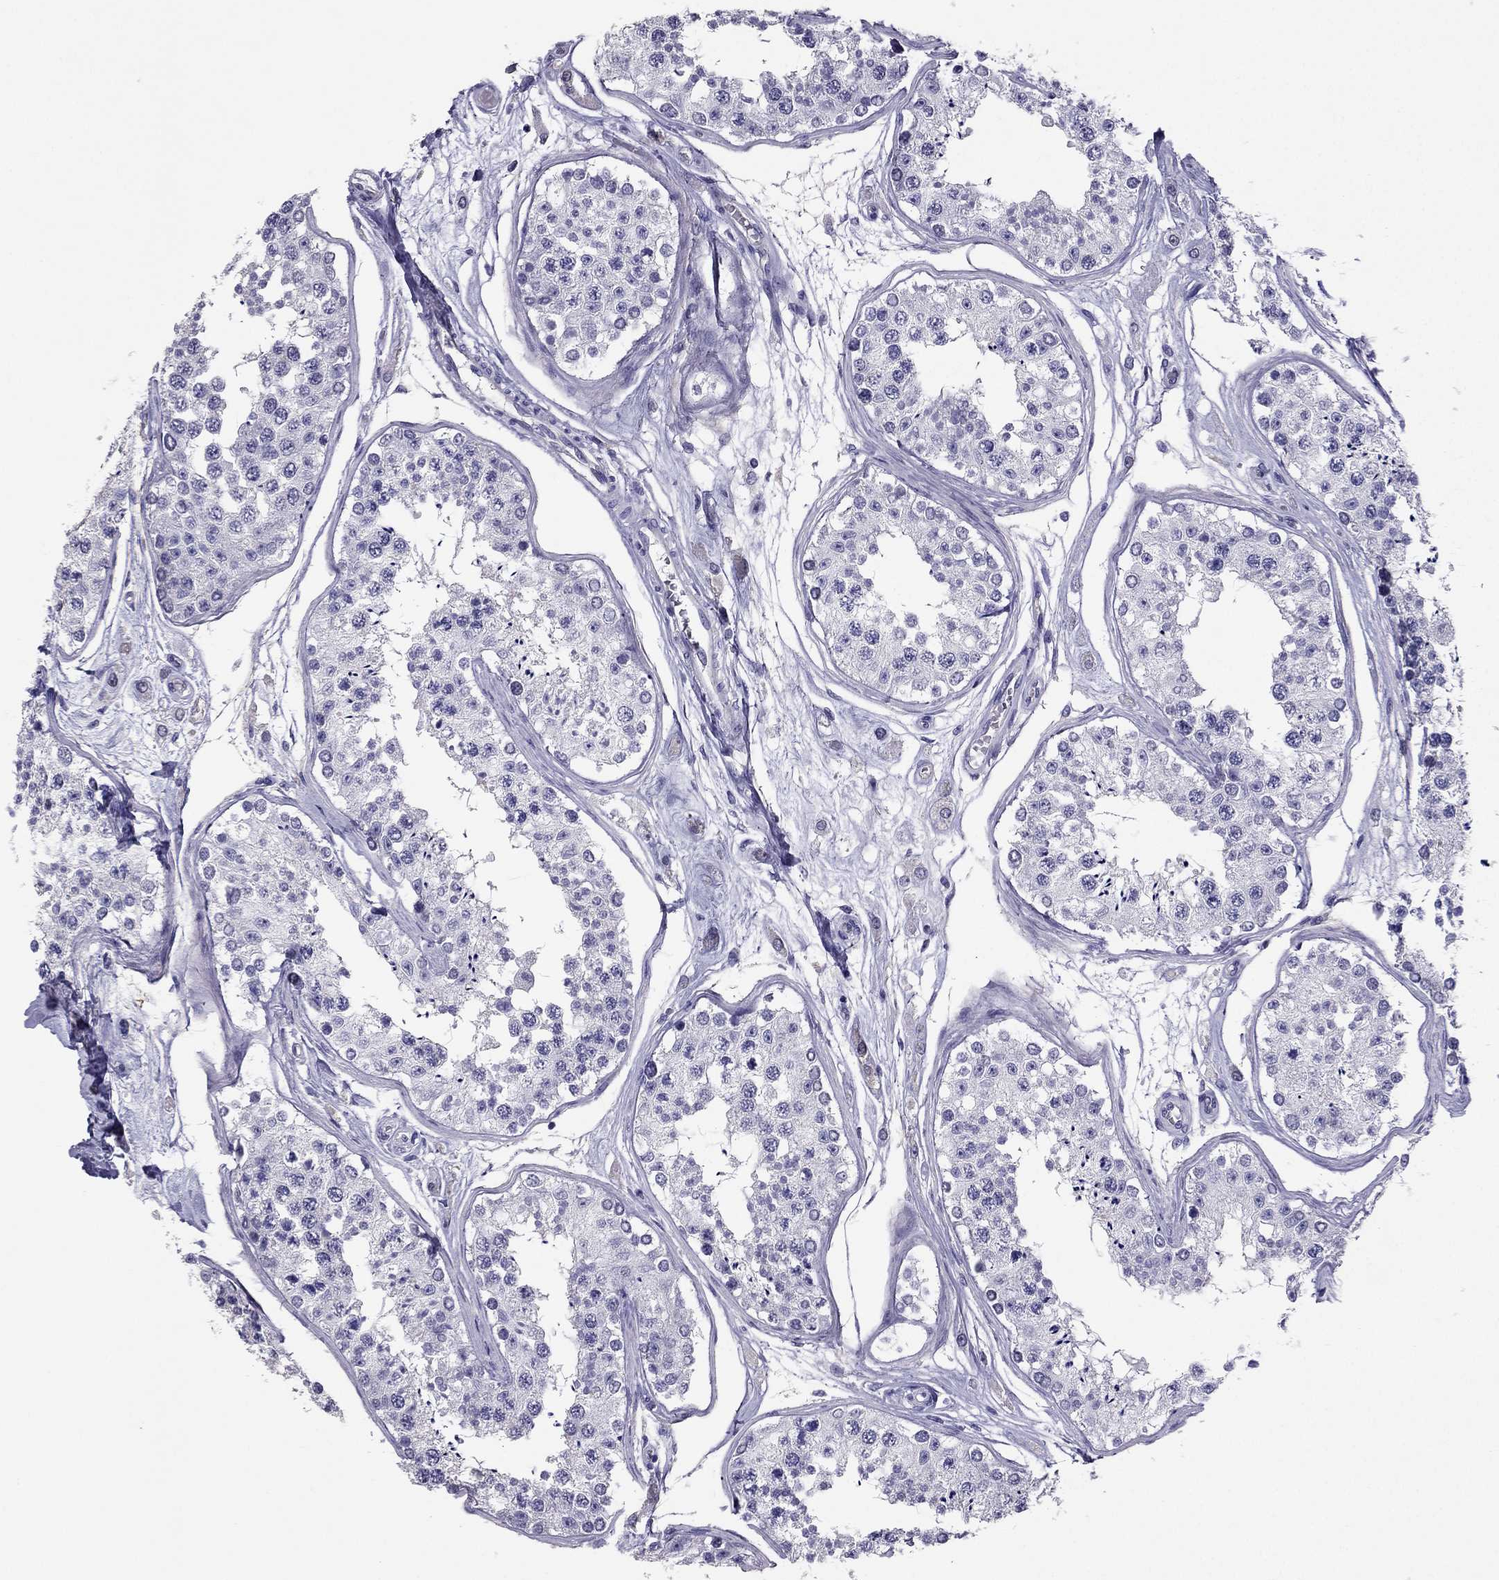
{"staining": {"intensity": "negative", "quantity": "none", "location": "none"}, "tissue": "testis", "cell_type": "Cells in seminiferous ducts", "image_type": "normal", "snomed": [{"axis": "morphology", "description": "Normal tissue, NOS"}, {"axis": "topography", "description": "Testis"}], "caption": "Immunohistochemistry photomicrograph of benign human testis stained for a protein (brown), which shows no staining in cells in seminiferous ducts.", "gene": "PDE6A", "patient": {"sex": "male", "age": 25}}